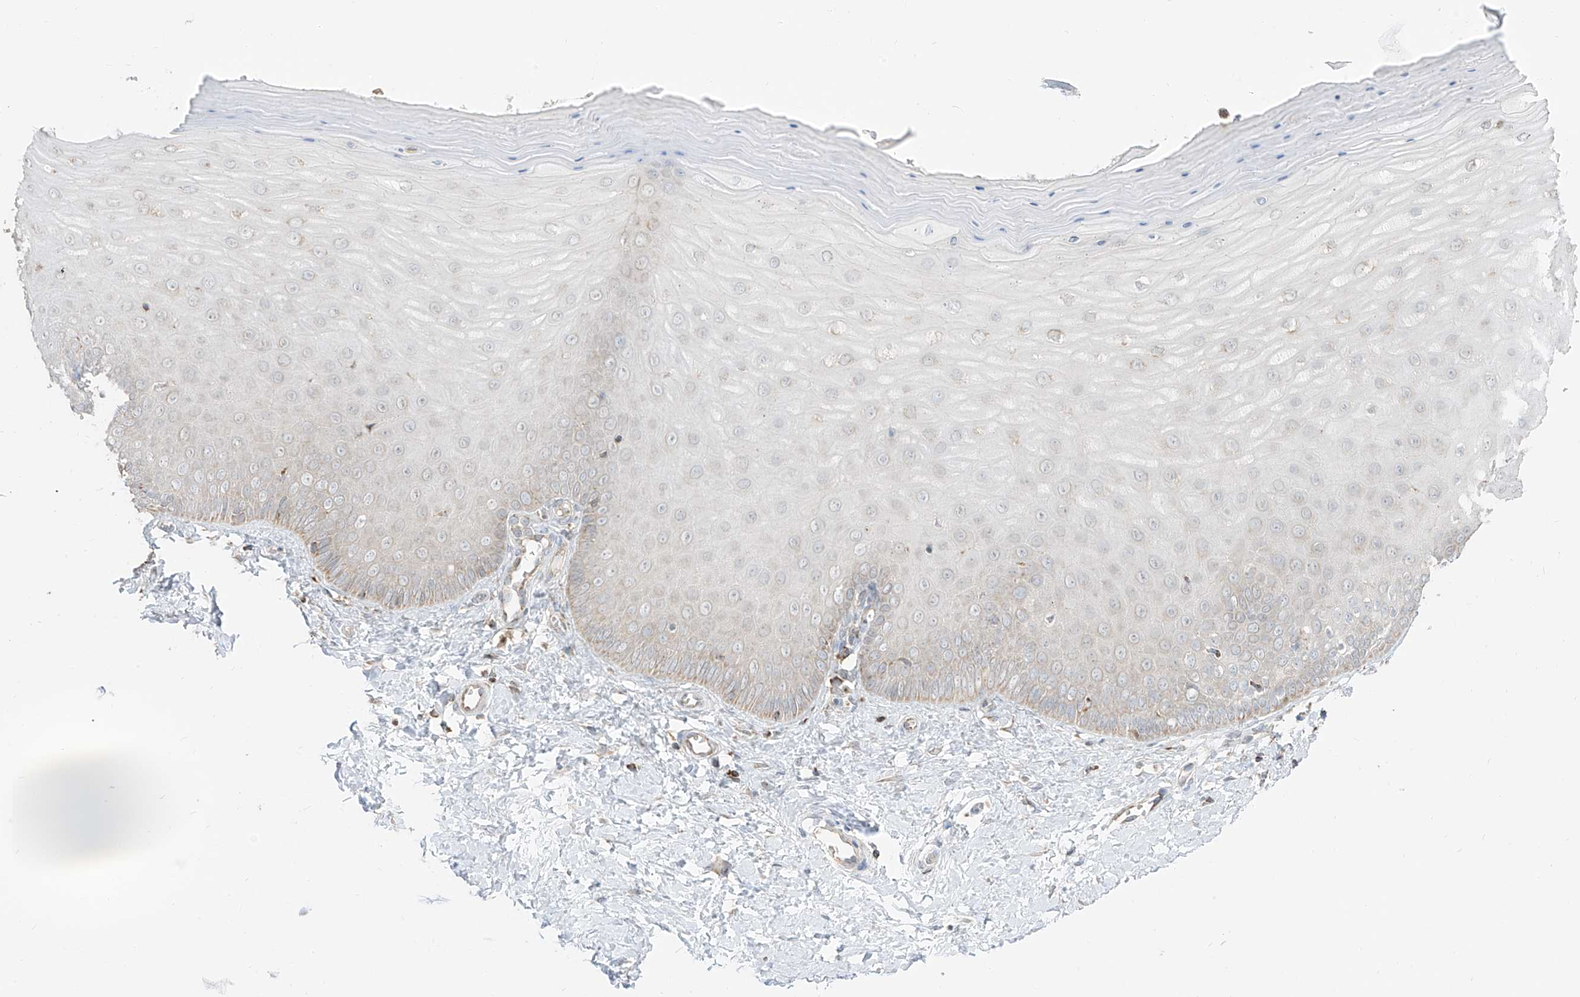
{"staining": {"intensity": "weak", "quantity": "<25%", "location": "cytoplasmic/membranous"}, "tissue": "cervix", "cell_type": "Glandular cells", "image_type": "normal", "snomed": [{"axis": "morphology", "description": "Normal tissue, NOS"}, {"axis": "topography", "description": "Cervix"}], "caption": "Immunohistochemistry photomicrograph of normal cervix: cervix stained with DAB (3,3'-diaminobenzidine) reveals no significant protein expression in glandular cells.", "gene": "ETHE1", "patient": {"sex": "female", "age": 55}}